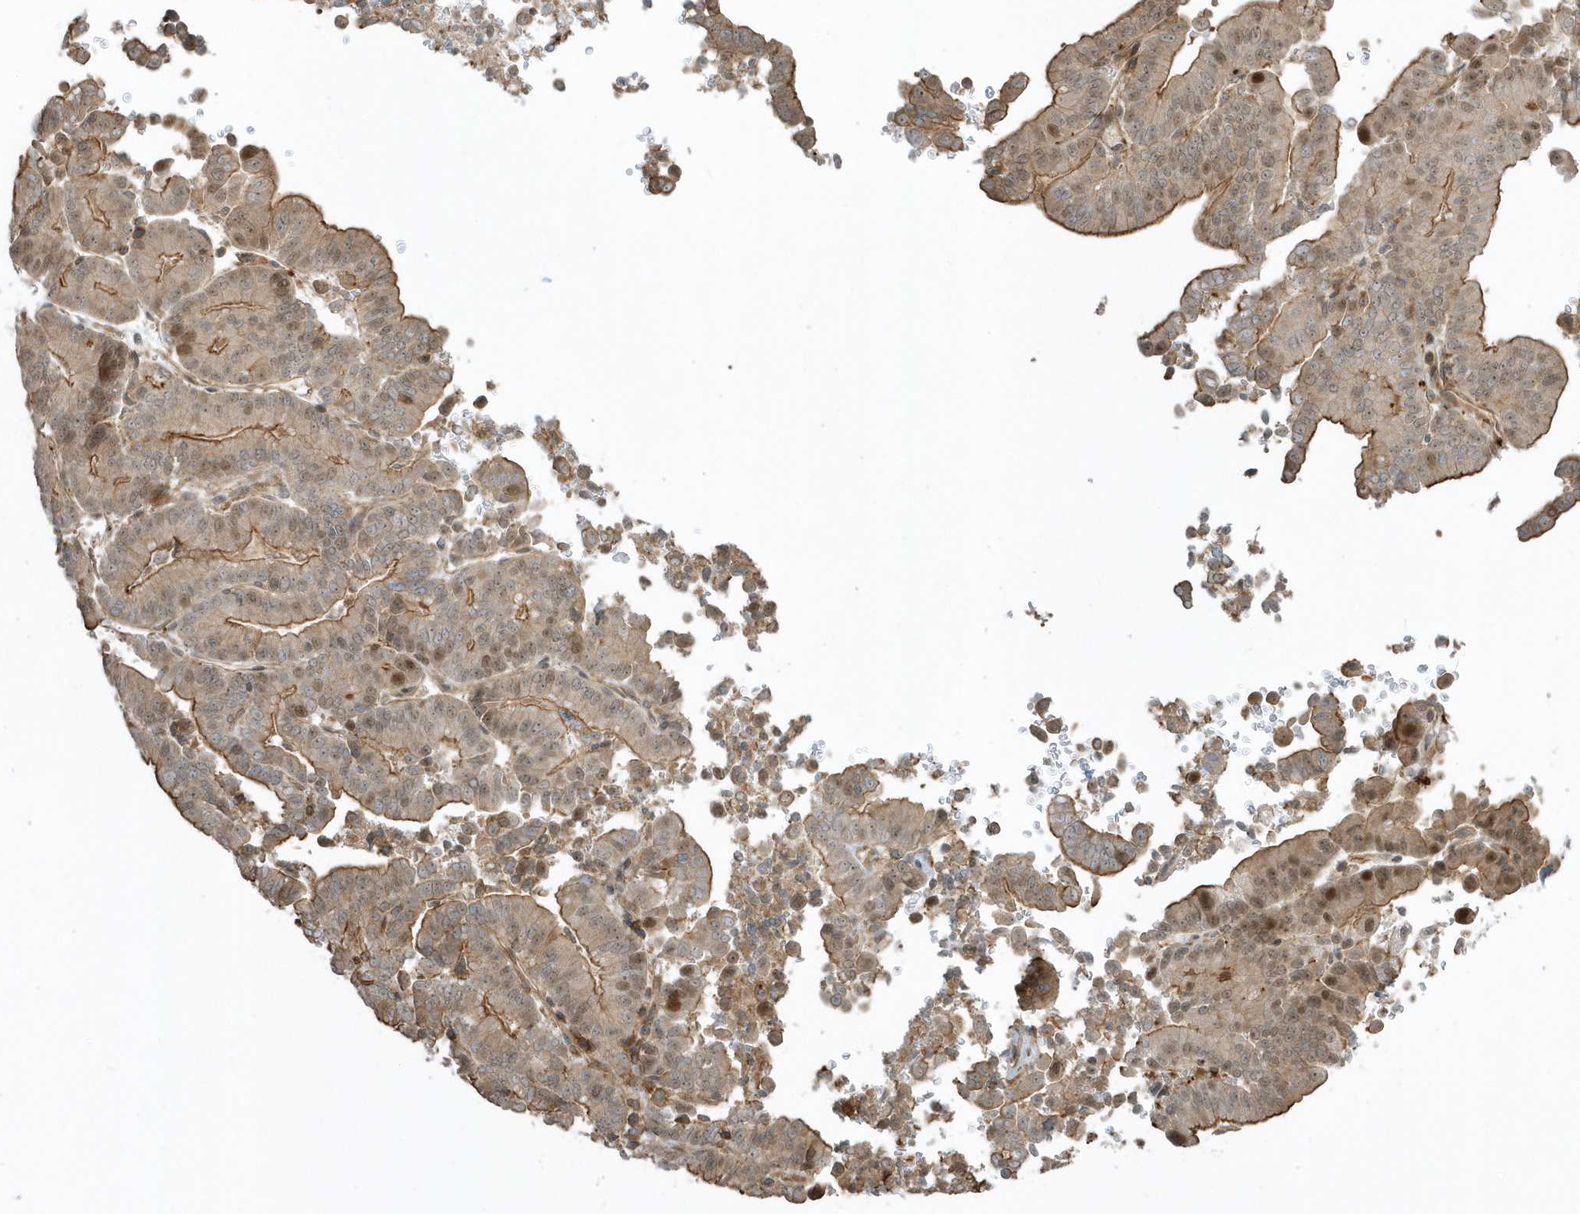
{"staining": {"intensity": "moderate", "quantity": "25%-75%", "location": "cytoplasmic/membranous,nuclear"}, "tissue": "liver cancer", "cell_type": "Tumor cells", "image_type": "cancer", "snomed": [{"axis": "morphology", "description": "Cholangiocarcinoma"}, {"axis": "topography", "description": "Liver"}], "caption": "Protein expression analysis of liver cholangiocarcinoma displays moderate cytoplasmic/membranous and nuclear positivity in approximately 25%-75% of tumor cells. (brown staining indicates protein expression, while blue staining denotes nuclei).", "gene": "ZBTB8A", "patient": {"sex": "female", "age": 75}}